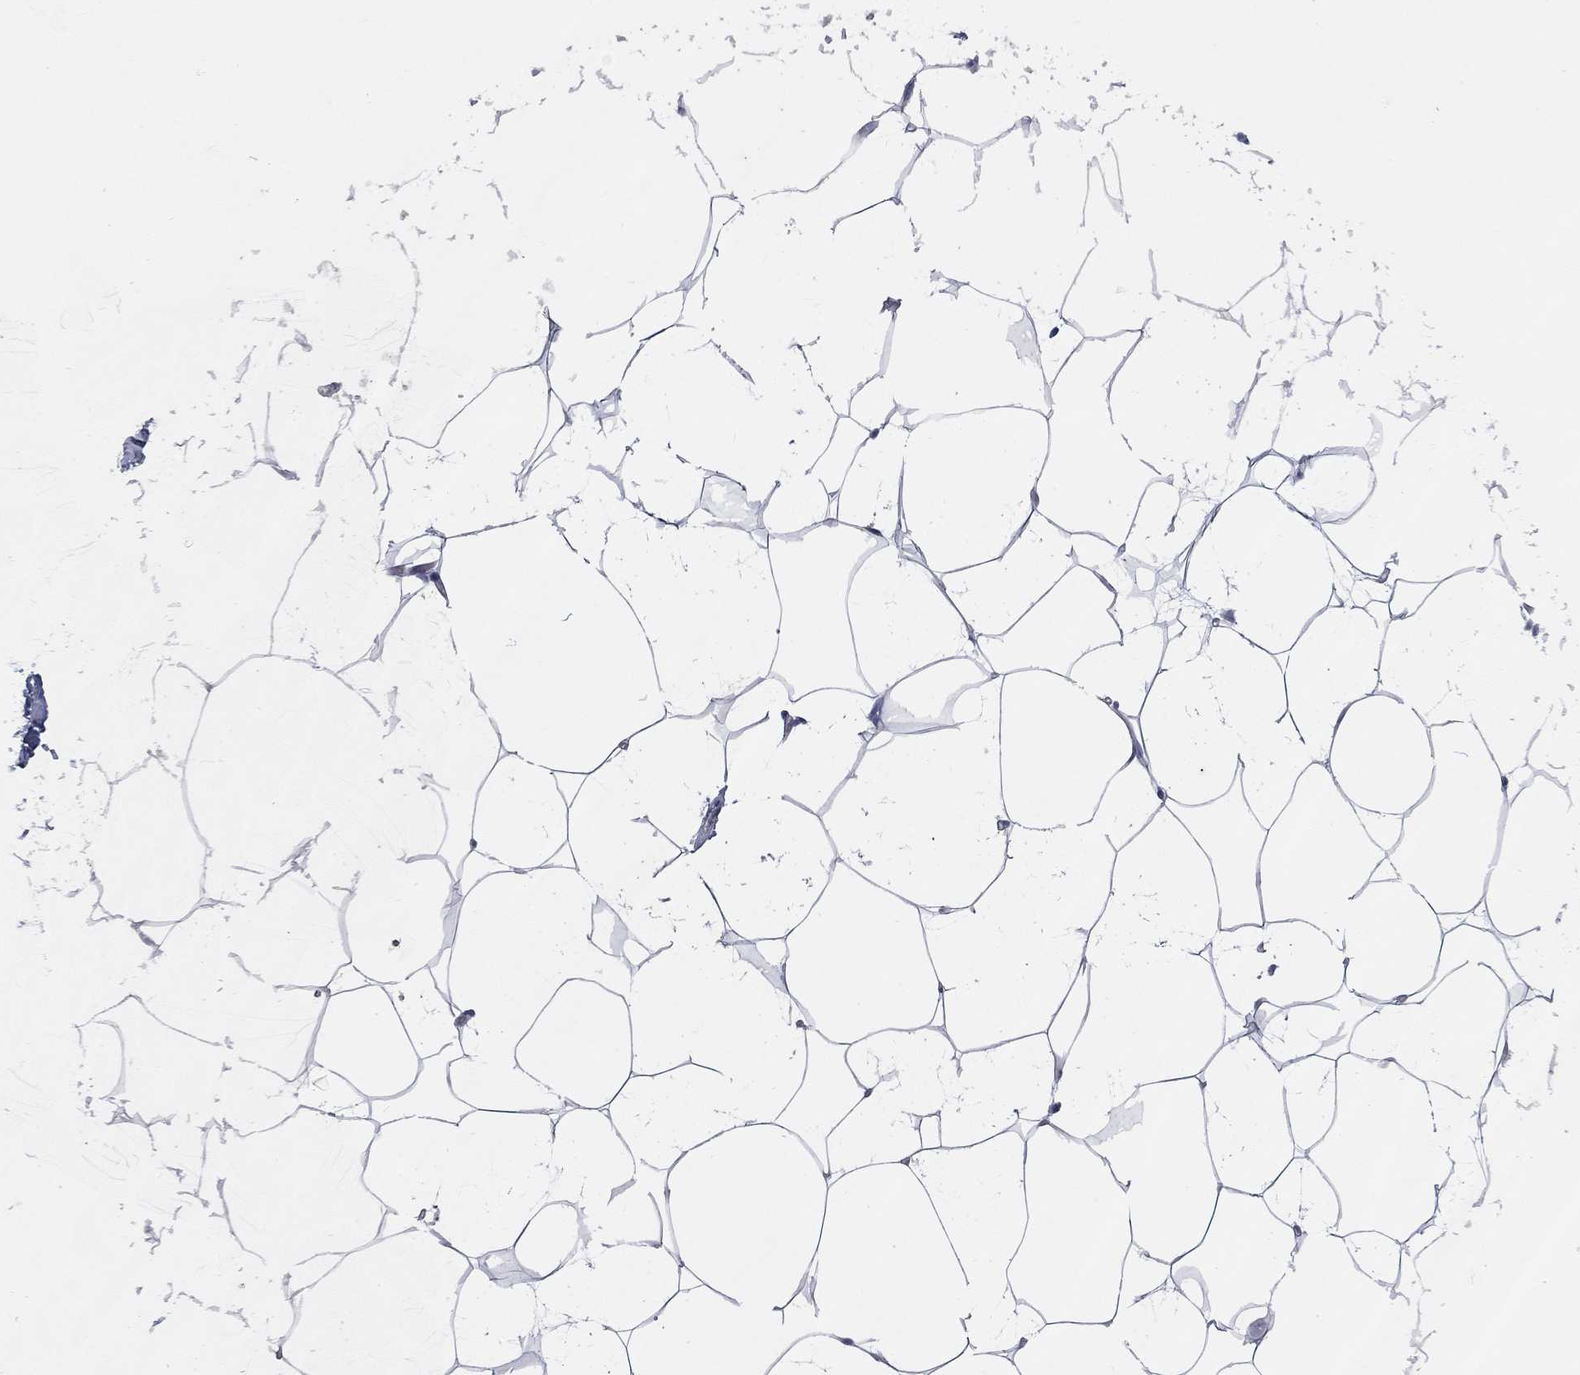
{"staining": {"intensity": "negative", "quantity": "none", "location": "none"}, "tissue": "breast", "cell_type": "Adipocytes", "image_type": "normal", "snomed": [{"axis": "morphology", "description": "Normal tissue, NOS"}, {"axis": "topography", "description": "Breast"}], "caption": "IHC image of benign human breast stained for a protein (brown), which demonstrates no positivity in adipocytes. (DAB IHC visualized using brightfield microscopy, high magnification).", "gene": "TAC1", "patient": {"sex": "female", "age": 32}}